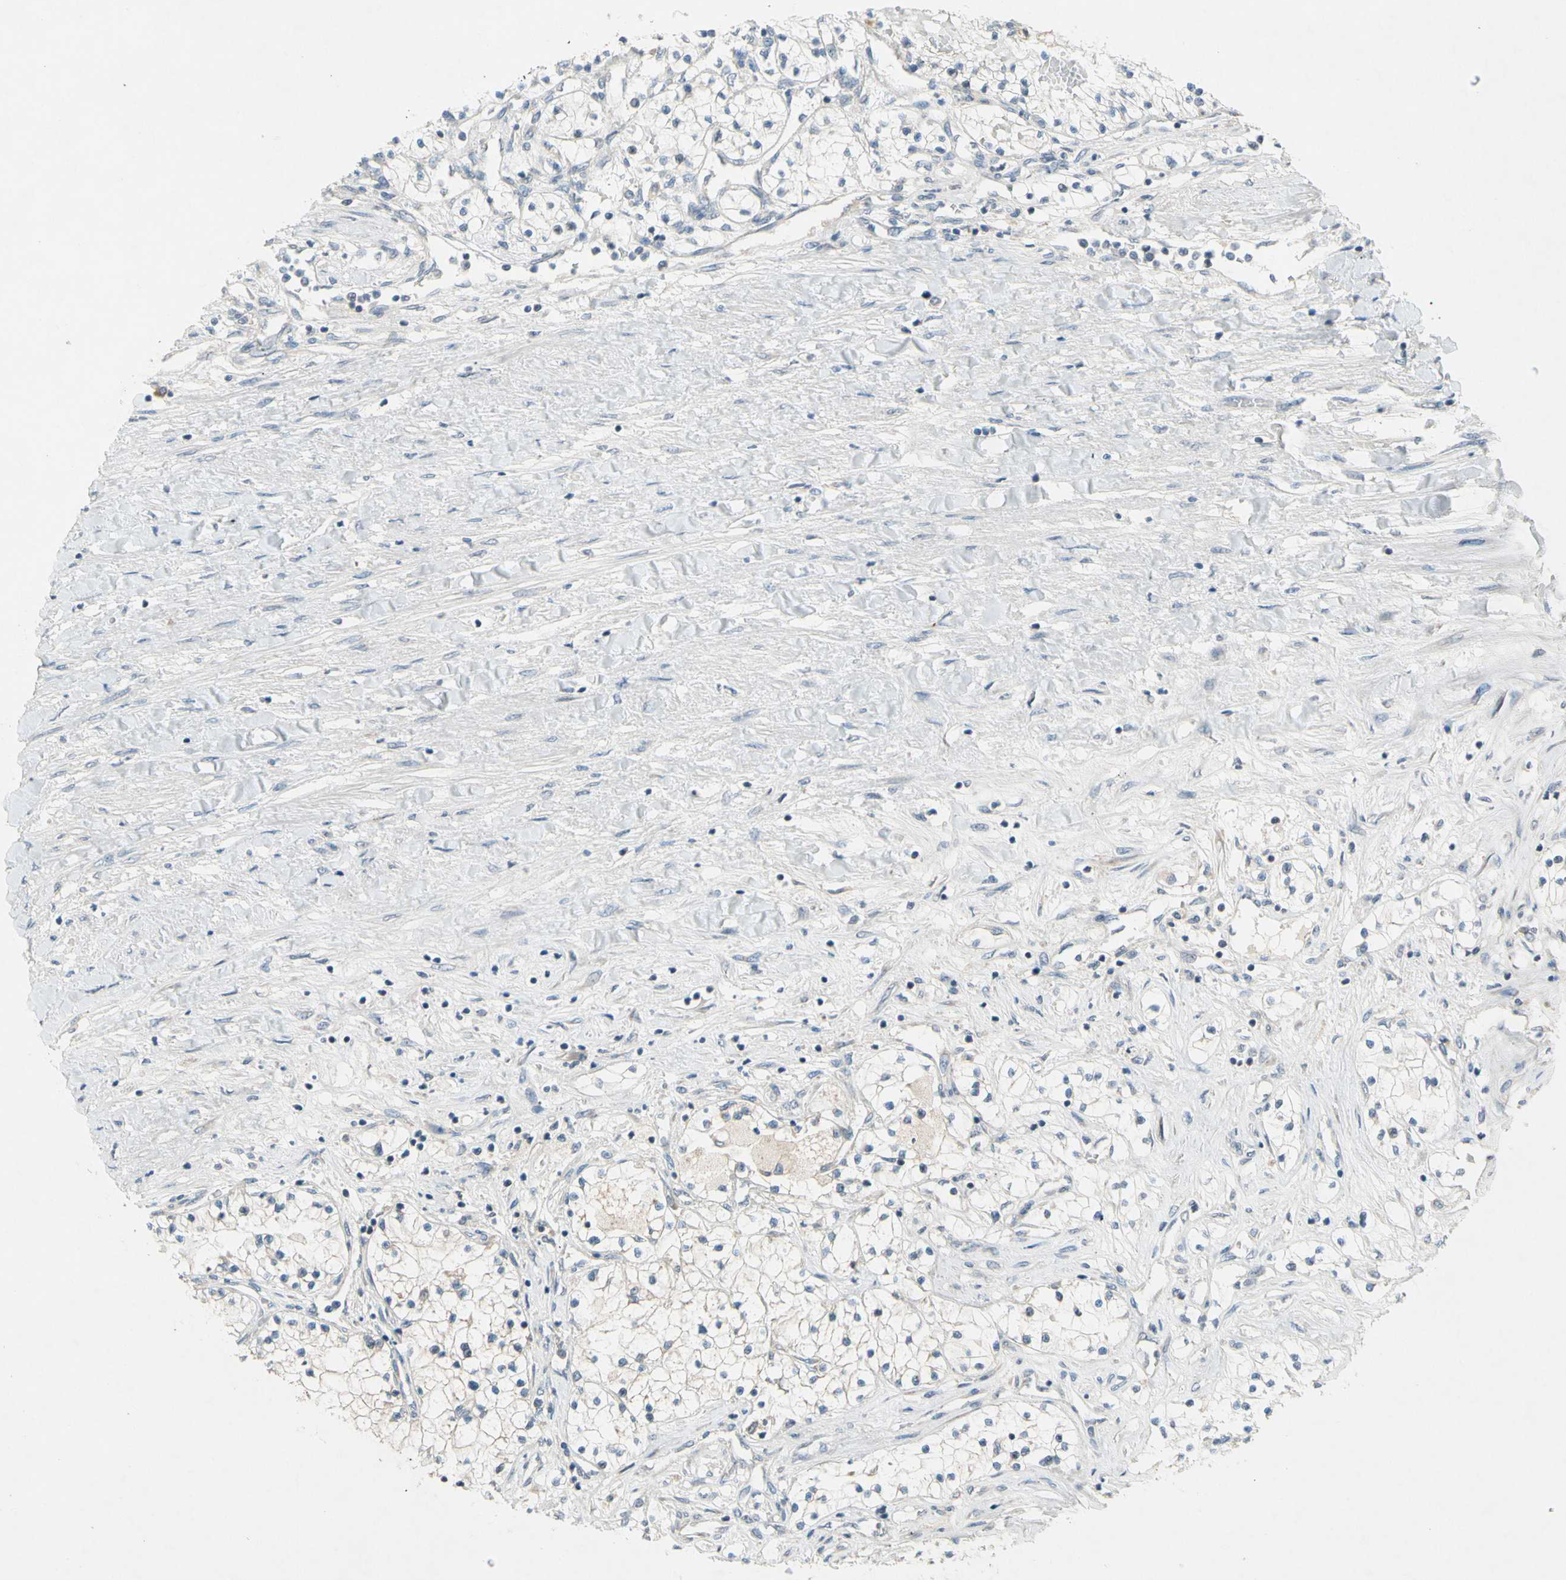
{"staining": {"intensity": "negative", "quantity": "none", "location": "none"}, "tissue": "renal cancer", "cell_type": "Tumor cells", "image_type": "cancer", "snomed": [{"axis": "morphology", "description": "Adenocarcinoma, NOS"}, {"axis": "topography", "description": "Kidney"}], "caption": "IHC photomicrograph of human renal adenocarcinoma stained for a protein (brown), which demonstrates no expression in tumor cells.", "gene": "PIP5K1B", "patient": {"sex": "male", "age": 68}}